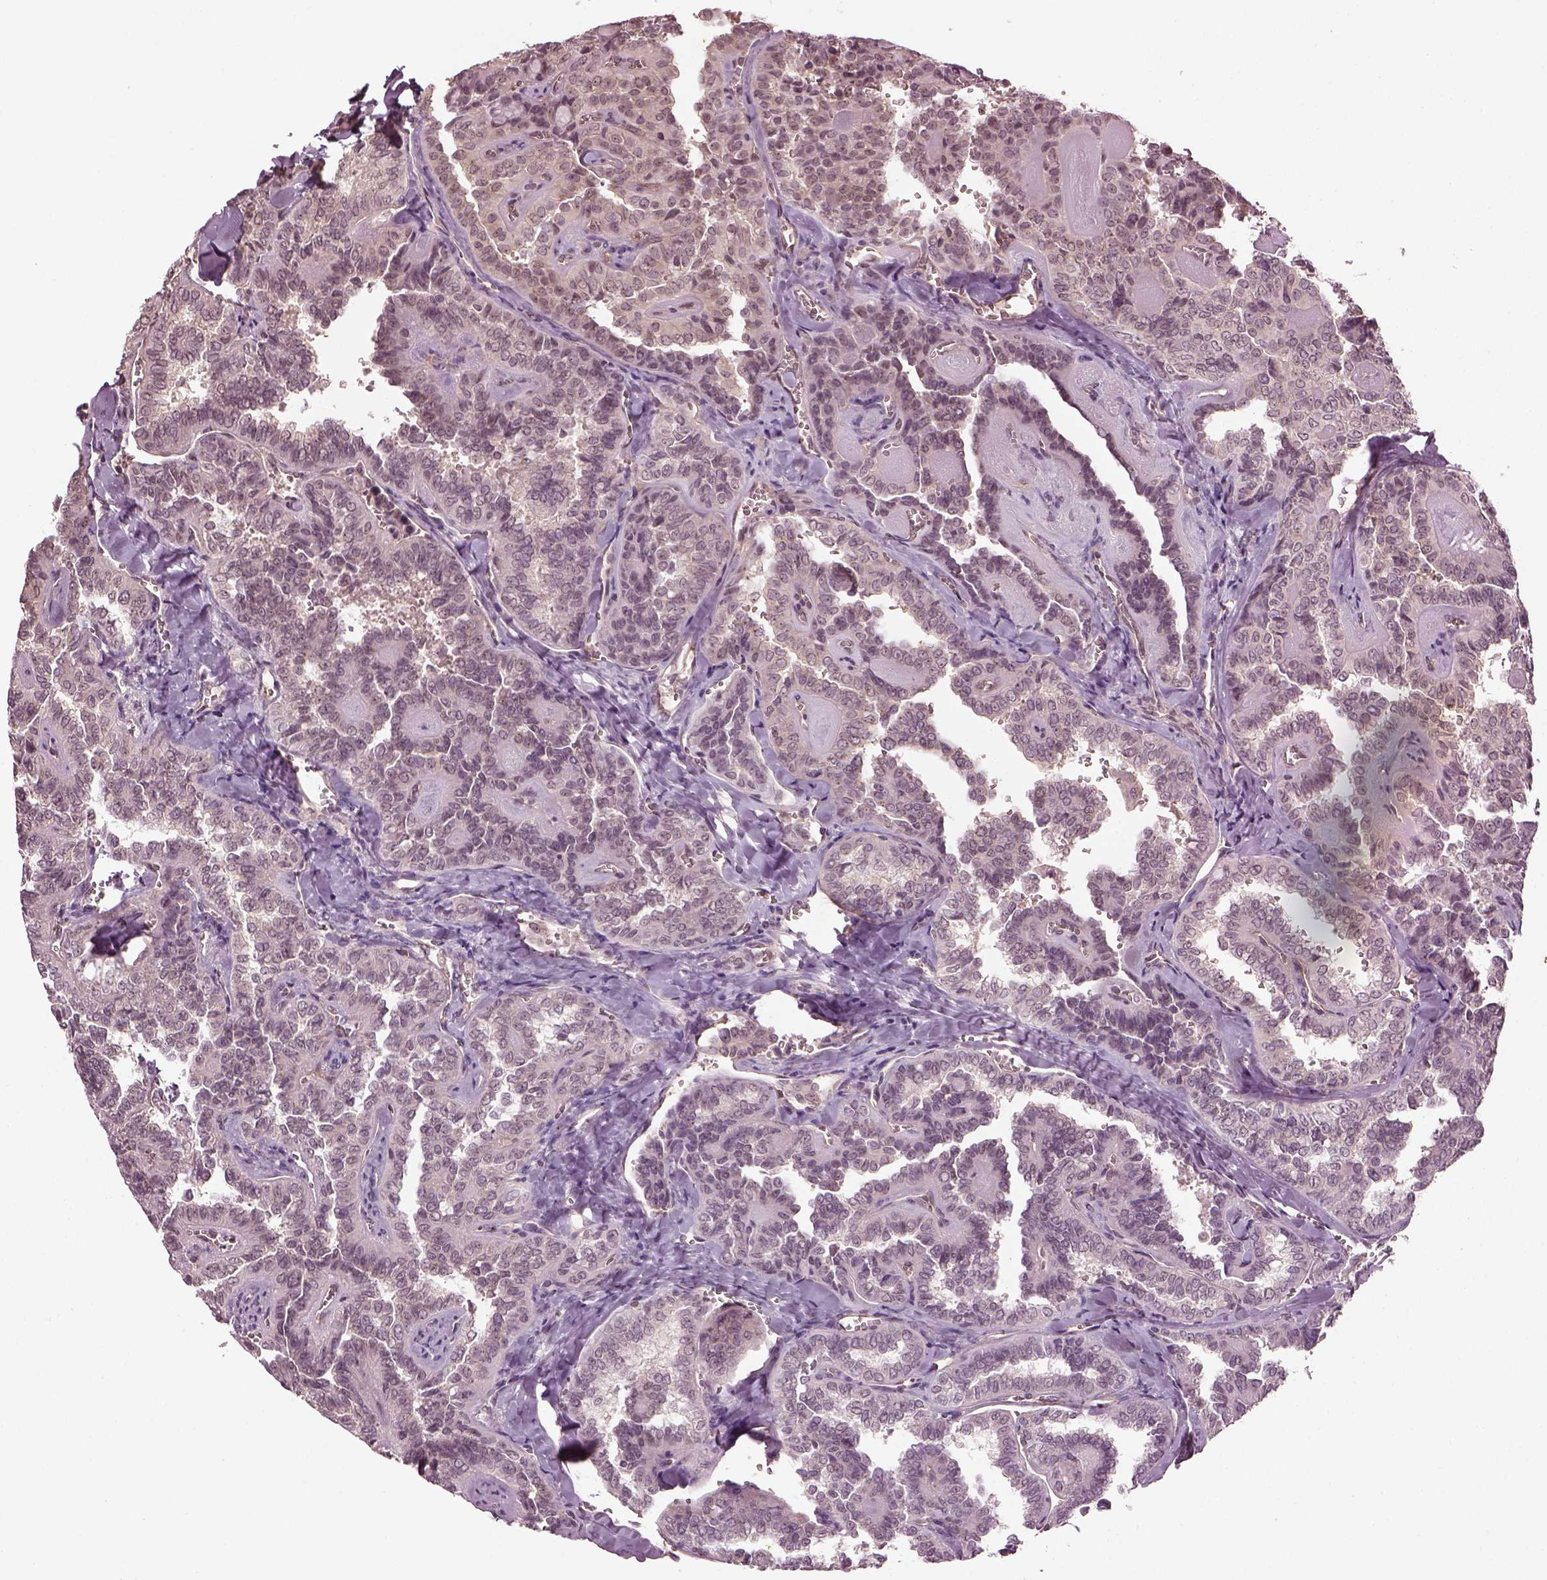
{"staining": {"intensity": "weak", "quantity": "<25%", "location": "nuclear"}, "tissue": "thyroid cancer", "cell_type": "Tumor cells", "image_type": "cancer", "snomed": [{"axis": "morphology", "description": "Papillary adenocarcinoma, NOS"}, {"axis": "topography", "description": "Thyroid gland"}], "caption": "This histopathology image is of thyroid papillary adenocarcinoma stained with immunohistochemistry to label a protein in brown with the nuclei are counter-stained blue. There is no staining in tumor cells.", "gene": "GNRH1", "patient": {"sex": "female", "age": 41}}